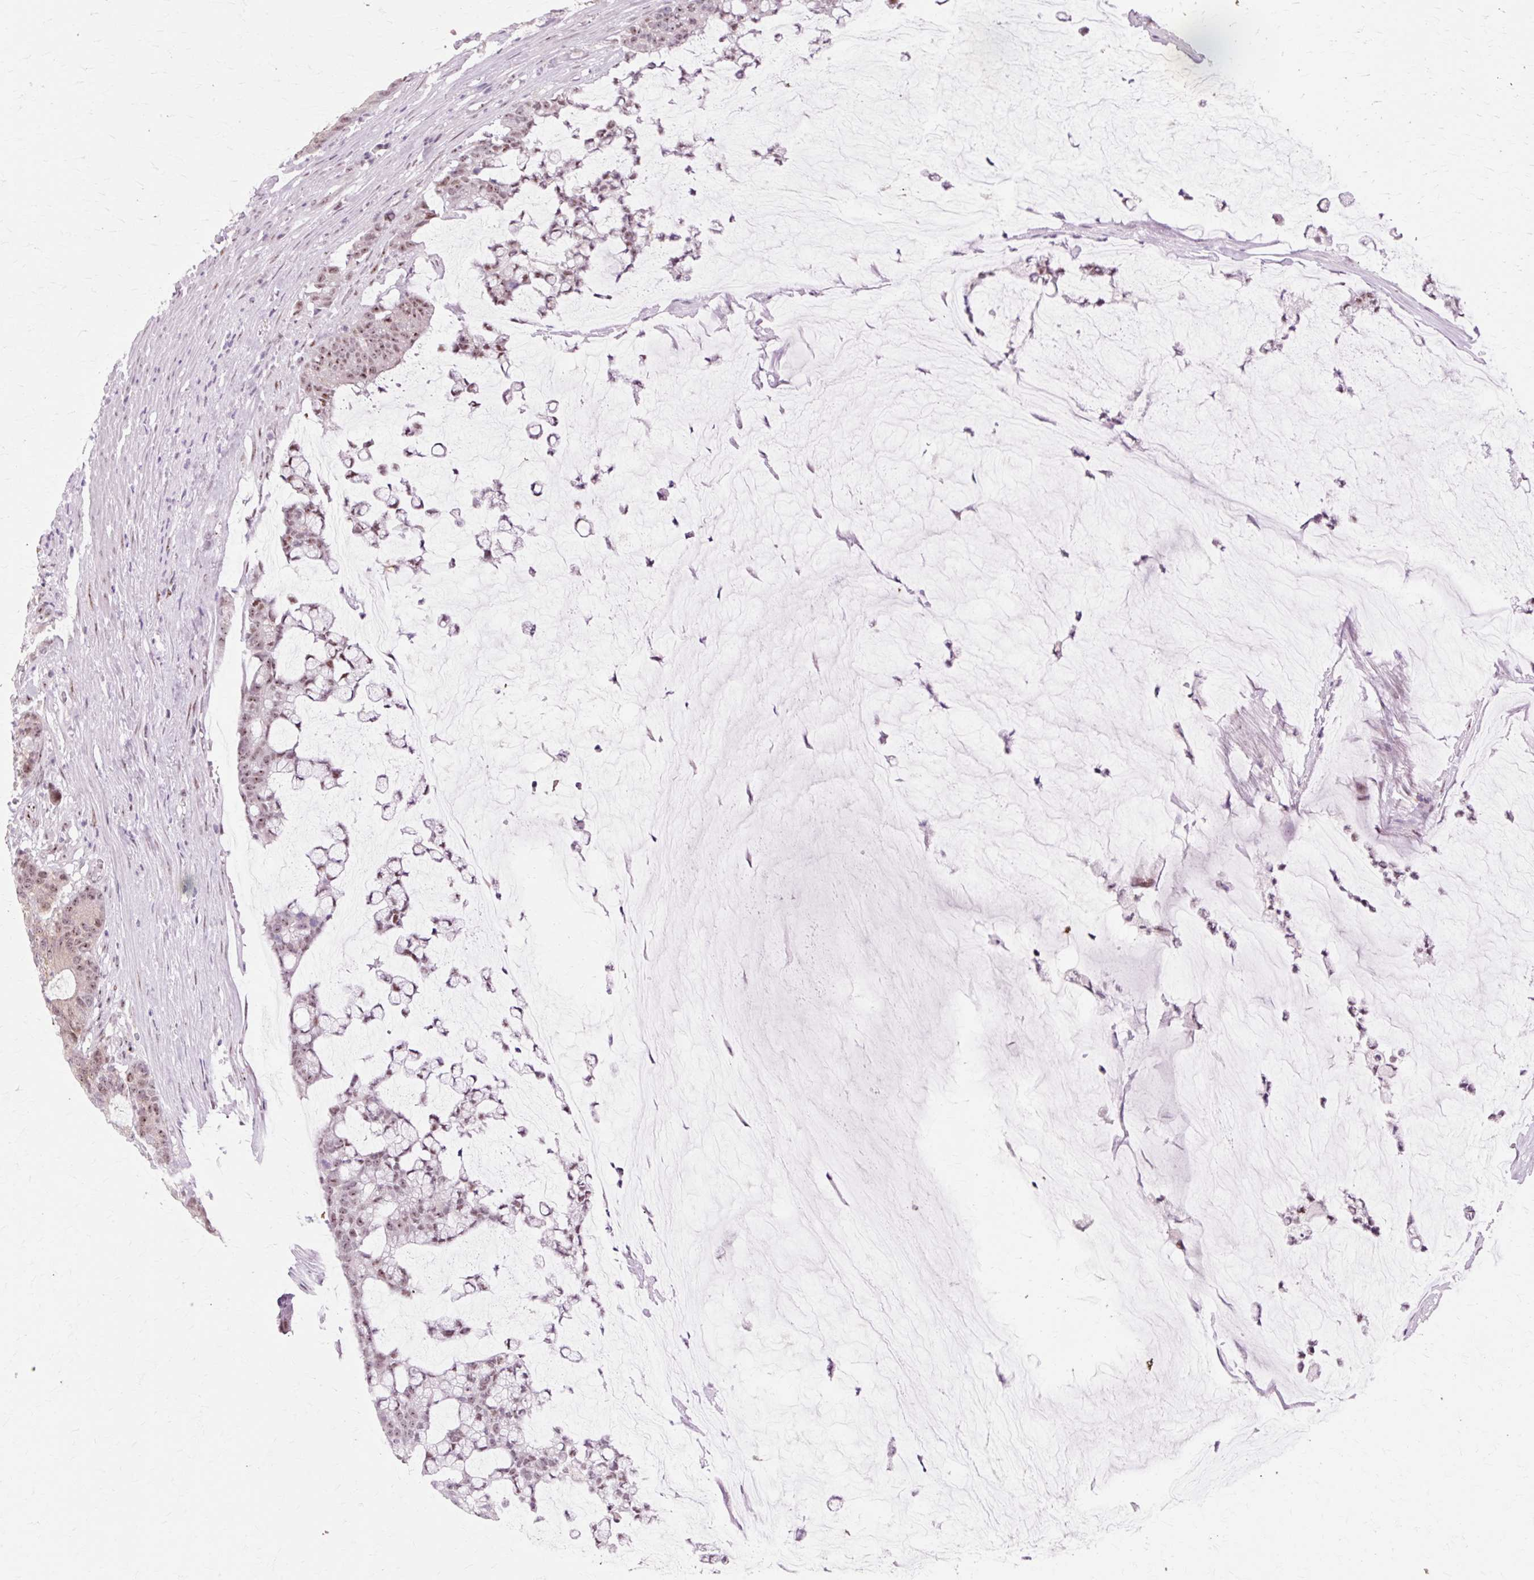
{"staining": {"intensity": "moderate", "quantity": "25%-75%", "location": "nuclear"}, "tissue": "colorectal cancer", "cell_type": "Tumor cells", "image_type": "cancer", "snomed": [{"axis": "morphology", "description": "Adenocarcinoma, NOS"}, {"axis": "topography", "description": "Colon"}], "caption": "The immunohistochemical stain highlights moderate nuclear positivity in tumor cells of colorectal cancer tissue.", "gene": "MACROD2", "patient": {"sex": "female", "age": 84}}